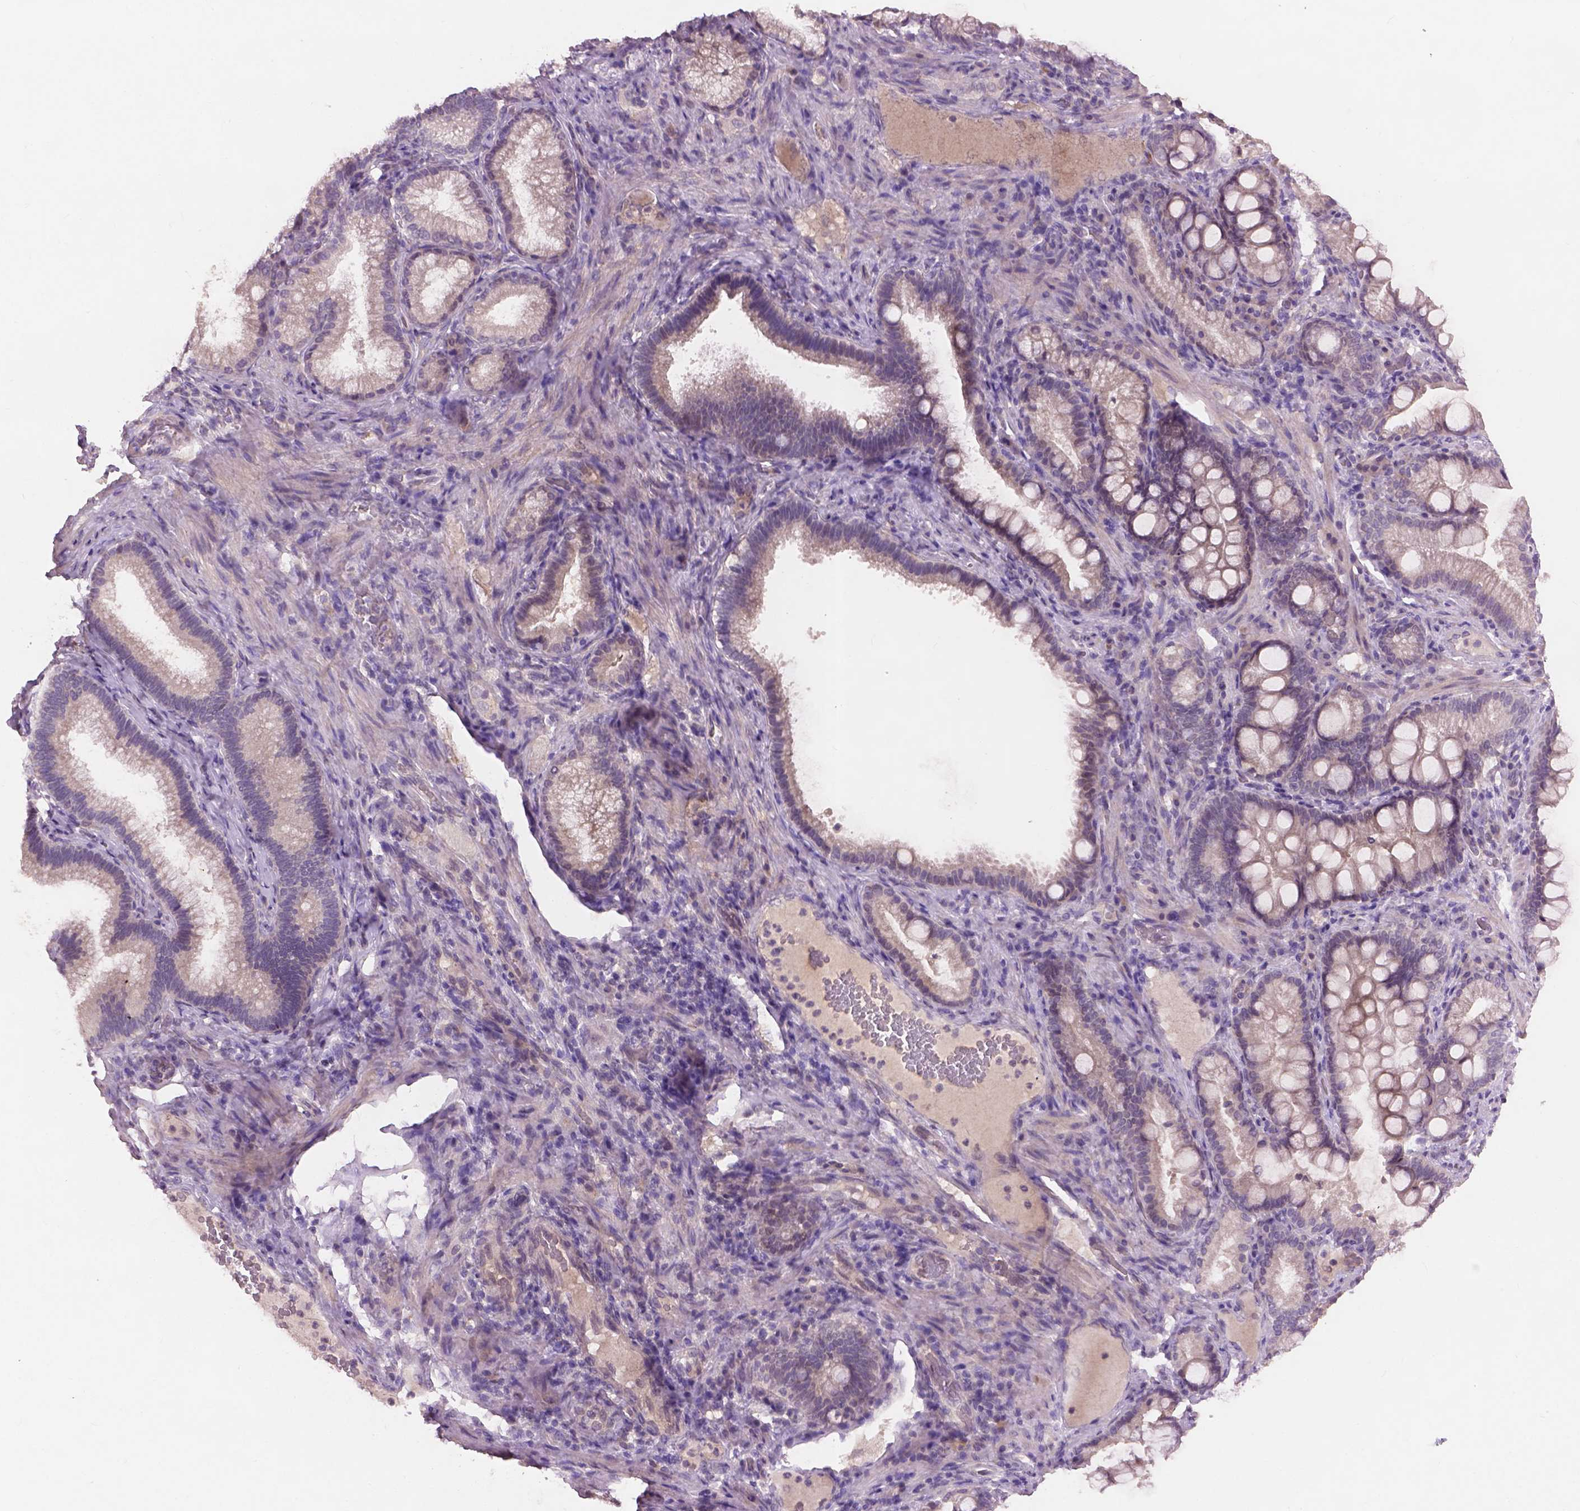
{"staining": {"intensity": "negative", "quantity": "none", "location": "none"}, "tissue": "duodenum", "cell_type": "Glandular cells", "image_type": "normal", "snomed": [{"axis": "morphology", "description": "Normal tissue, NOS"}, {"axis": "topography", "description": "Pancreas"}, {"axis": "topography", "description": "Duodenum"}], "caption": "Protein analysis of normal duodenum demonstrates no significant positivity in glandular cells. Nuclei are stained in blue.", "gene": "KRT17", "patient": {"sex": "male", "age": 59}}